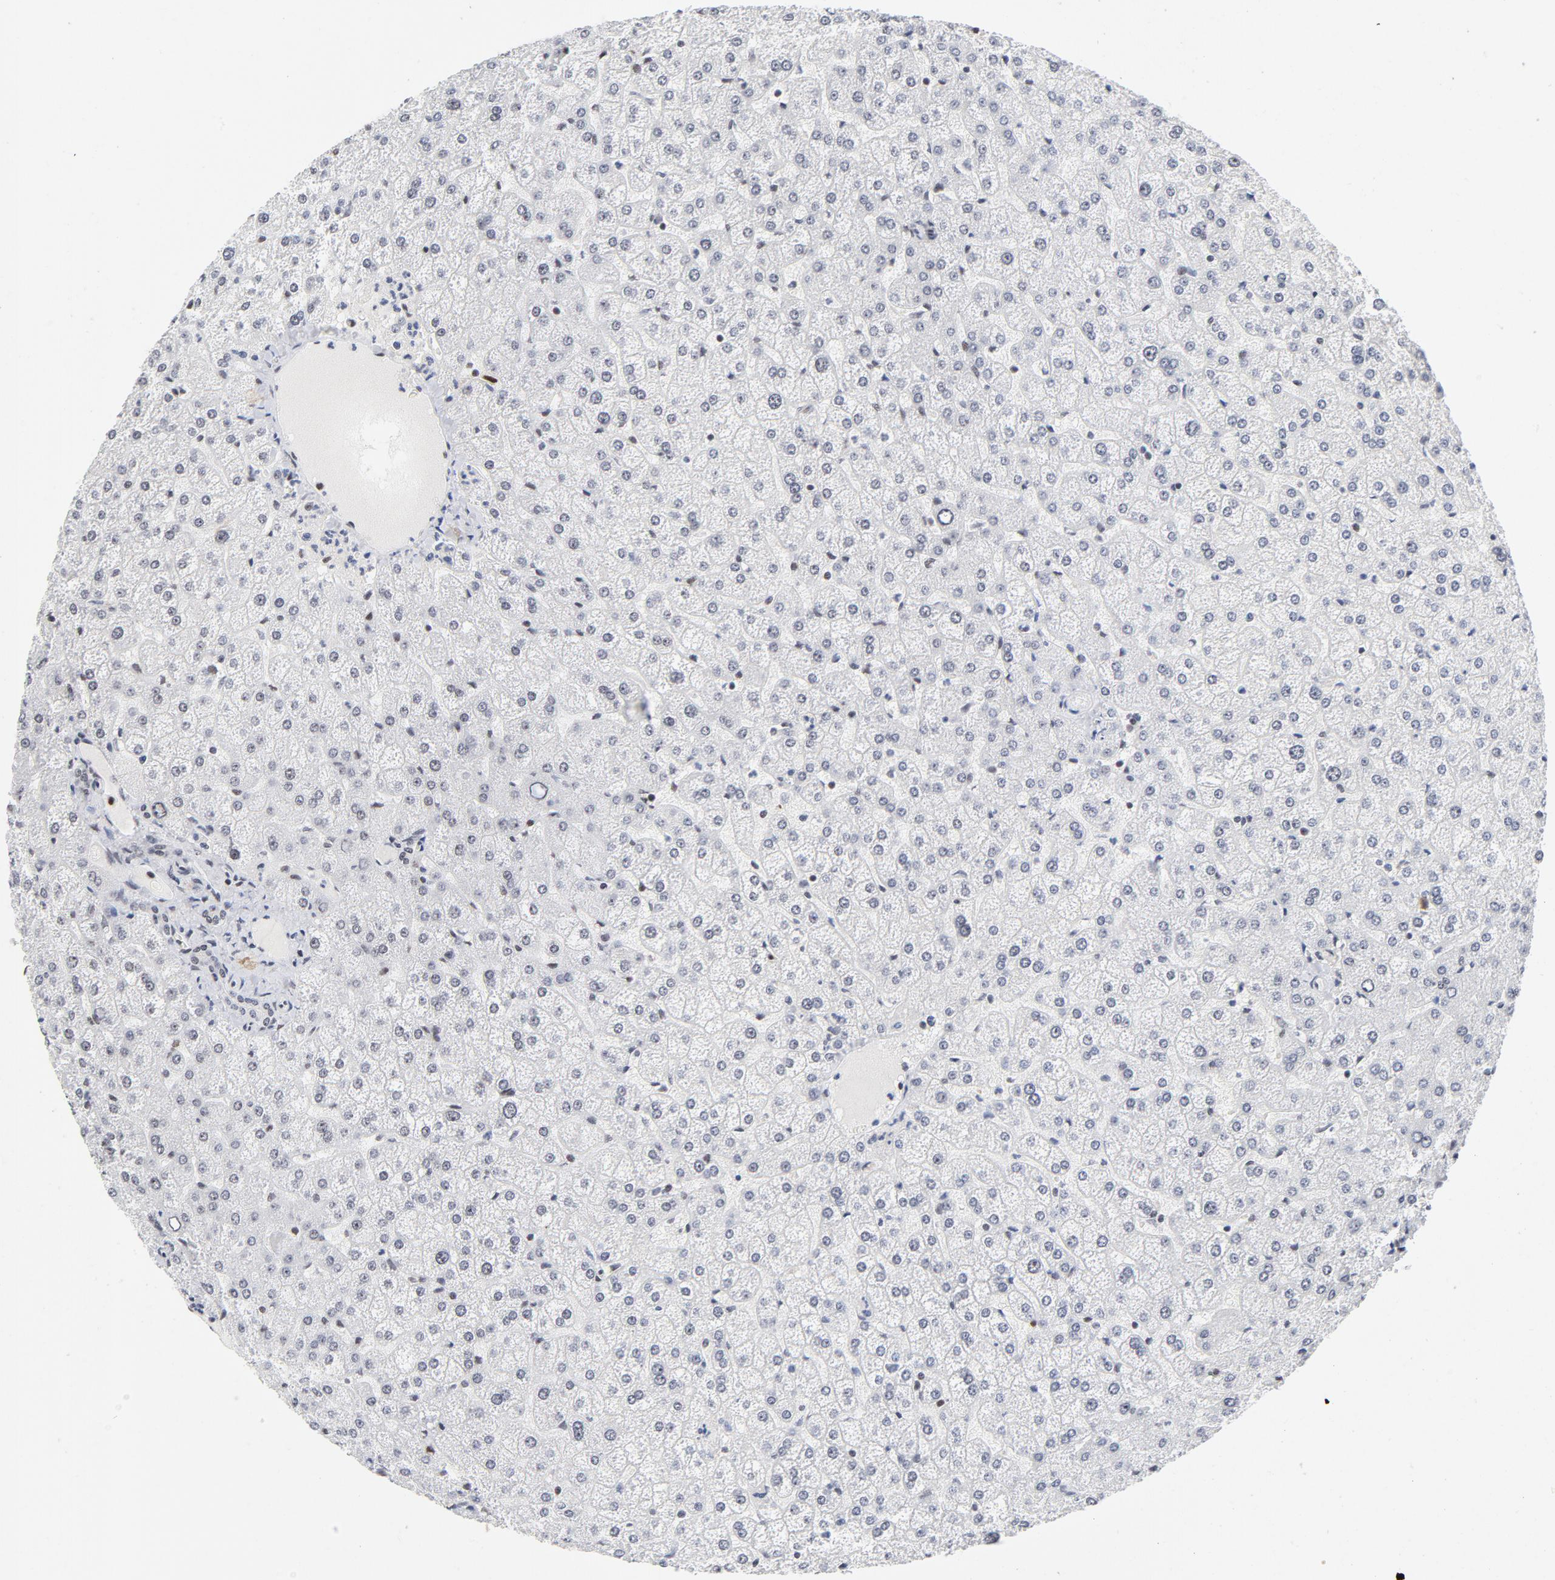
{"staining": {"intensity": "negative", "quantity": "none", "location": "none"}, "tissue": "liver", "cell_type": "Cholangiocytes", "image_type": "normal", "snomed": [{"axis": "morphology", "description": "Normal tissue, NOS"}, {"axis": "topography", "description": "Liver"}], "caption": "DAB immunohistochemical staining of normal liver reveals no significant expression in cholangiocytes.", "gene": "RFC4", "patient": {"sex": "female", "age": 32}}